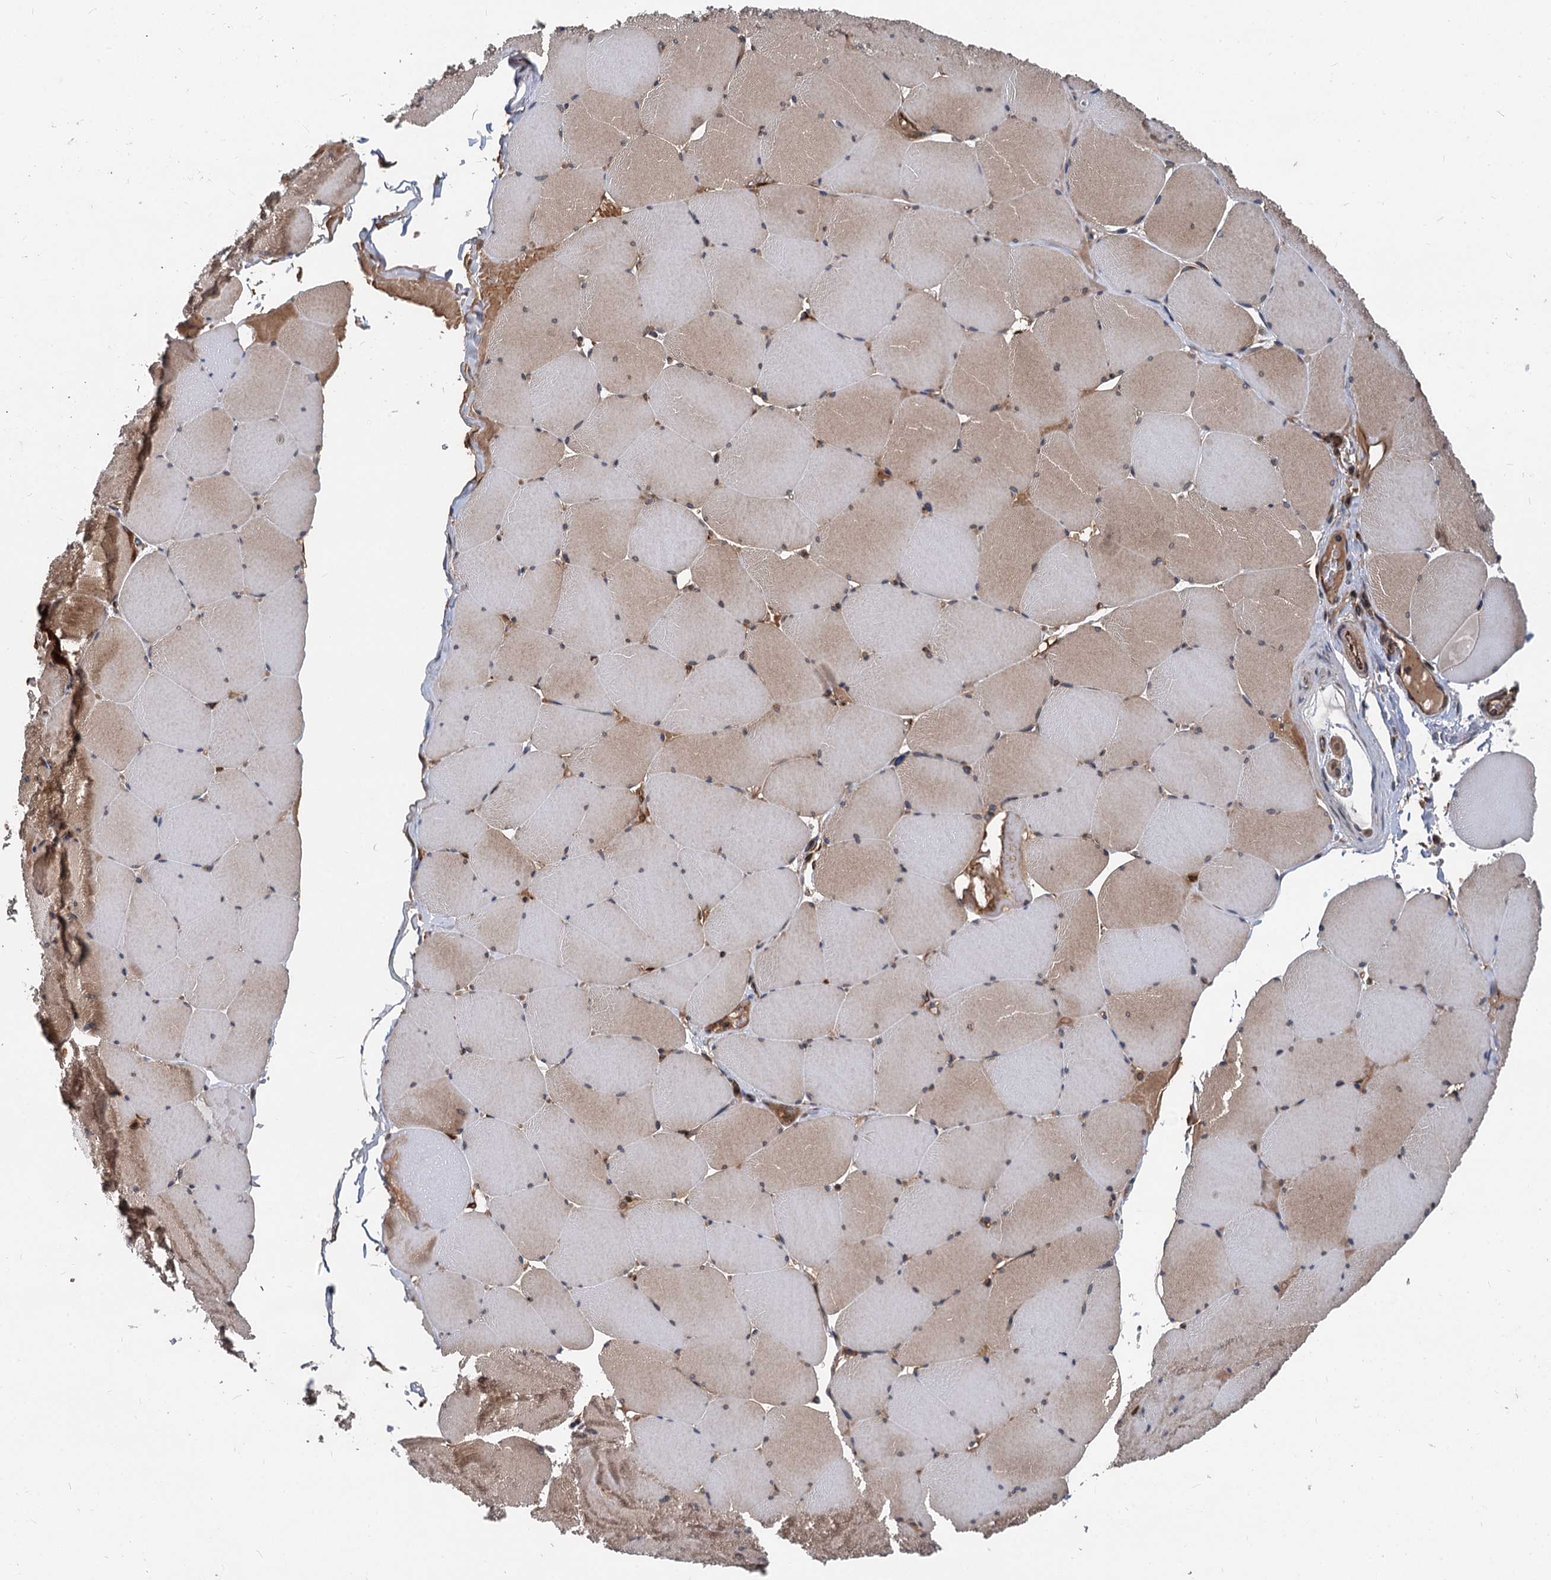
{"staining": {"intensity": "strong", "quantity": "25%-75%", "location": "cytoplasmic/membranous"}, "tissue": "skeletal muscle", "cell_type": "Myocytes", "image_type": "normal", "snomed": [{"axis": "morphology", "description": "Normal tissue, NOS"}, {"axis": "topography", "description": "Skeletal muscle"}, {"axis": "topography", "description": "Head-Neck"}], "caption": "Protein expression by immunohistochemistry (IHC) demonstrates strong cytoplasmic/membranous staining in approximately 25%-75% of myocytes in unremarkable skeletal muscle.", "gene": "STIM1", "patient": {"sex": "male", "age": 66}}